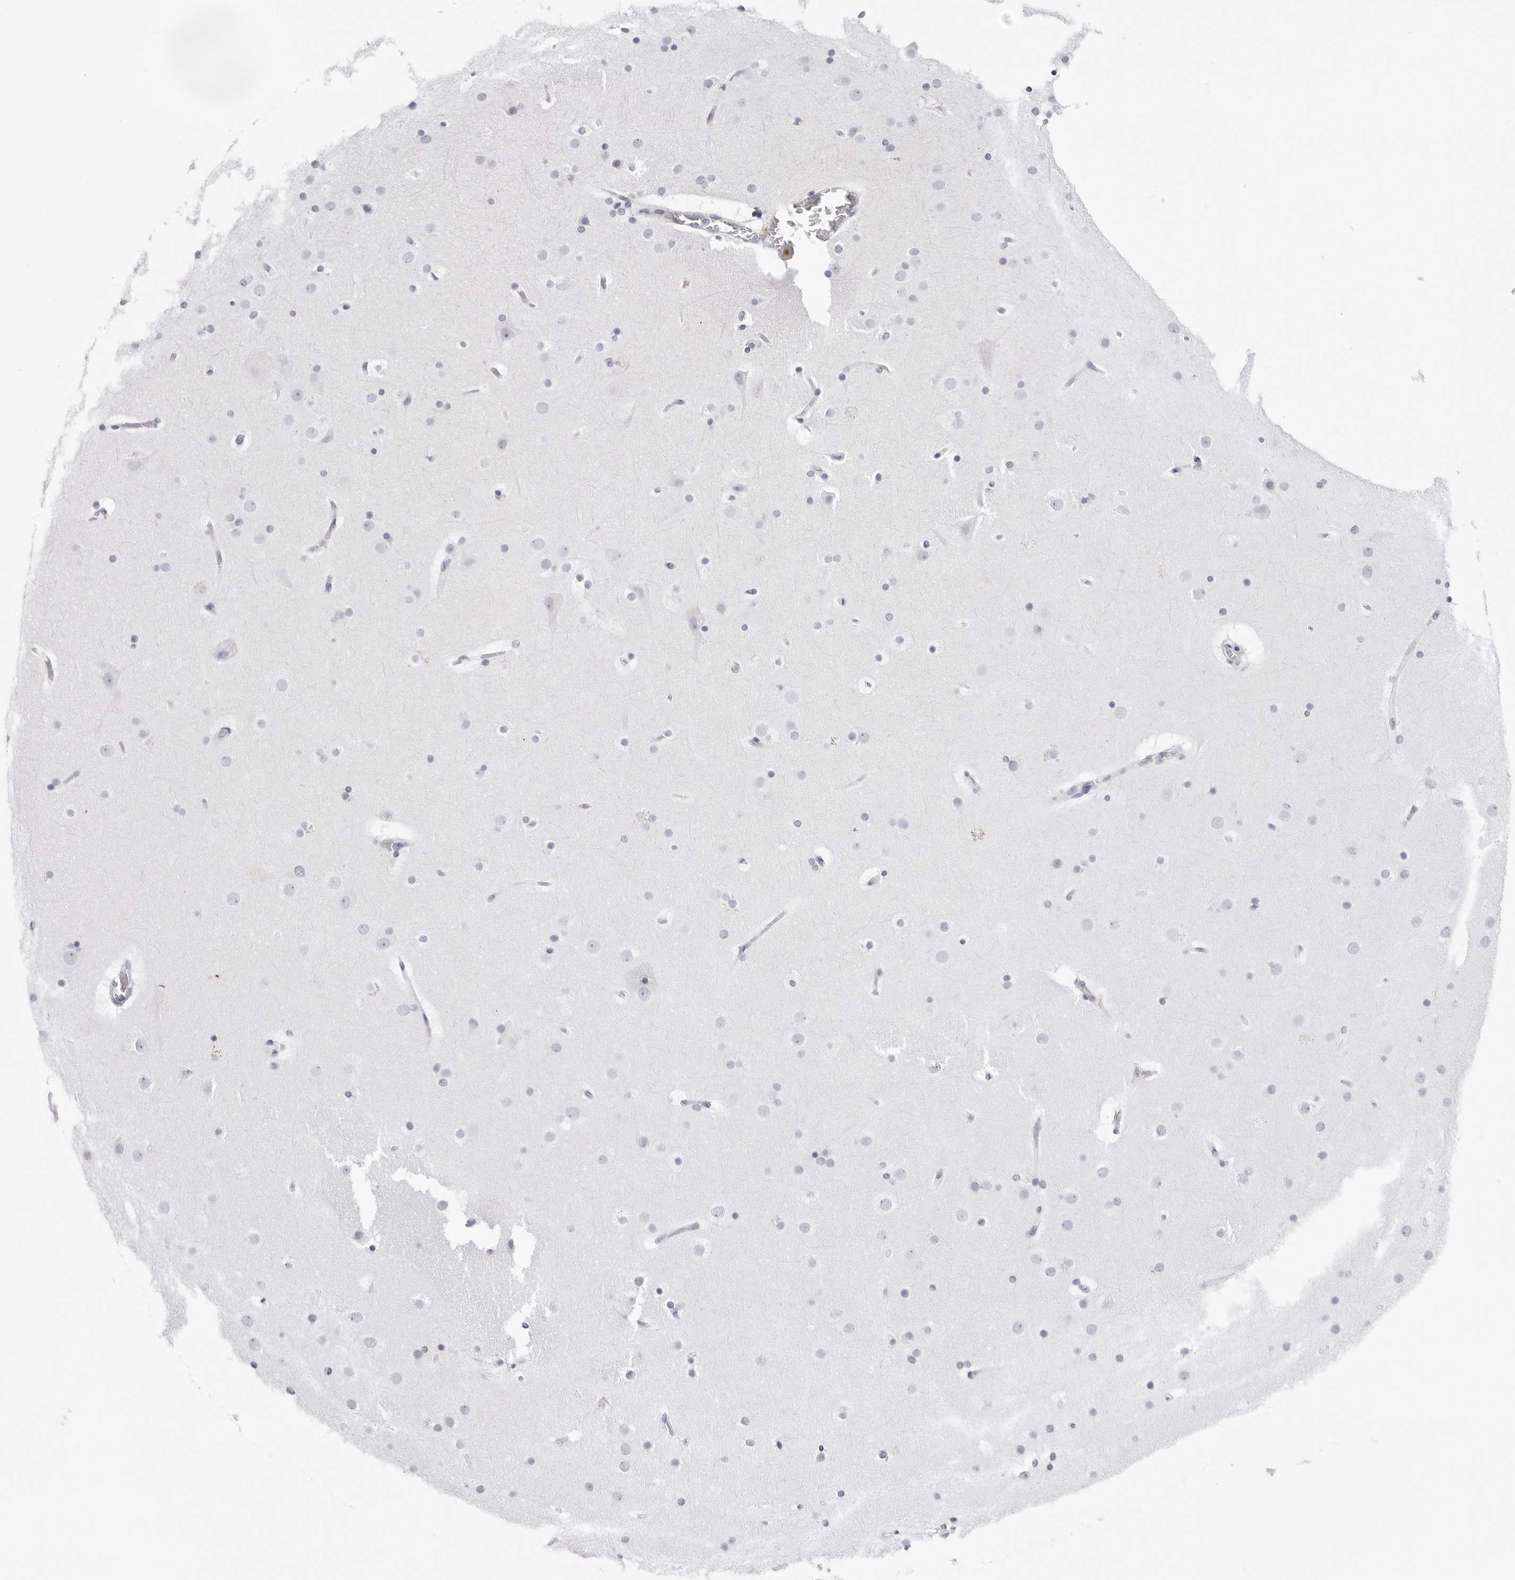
{"staining": {"intensity": "negative", "quantity": "none", "location": "none"}, "tissue": "cerebral cortex", "cell_type": "Endothelial cells", "image_type": "normal", "snomed": [{"axis": "morphology", "description": "Normal tissue, NOS"}, {"axis": "topography", "description": "Cerebral cortex"}], "caption": "IHC photomicrograph of normal human cerebral cortex stained for a protein (brown), which shows no positivity in endothelial cells. Nuclei are stained in blue.", "gene": "TSSK1B", "patient": {"sex": "male", "age": 57}}